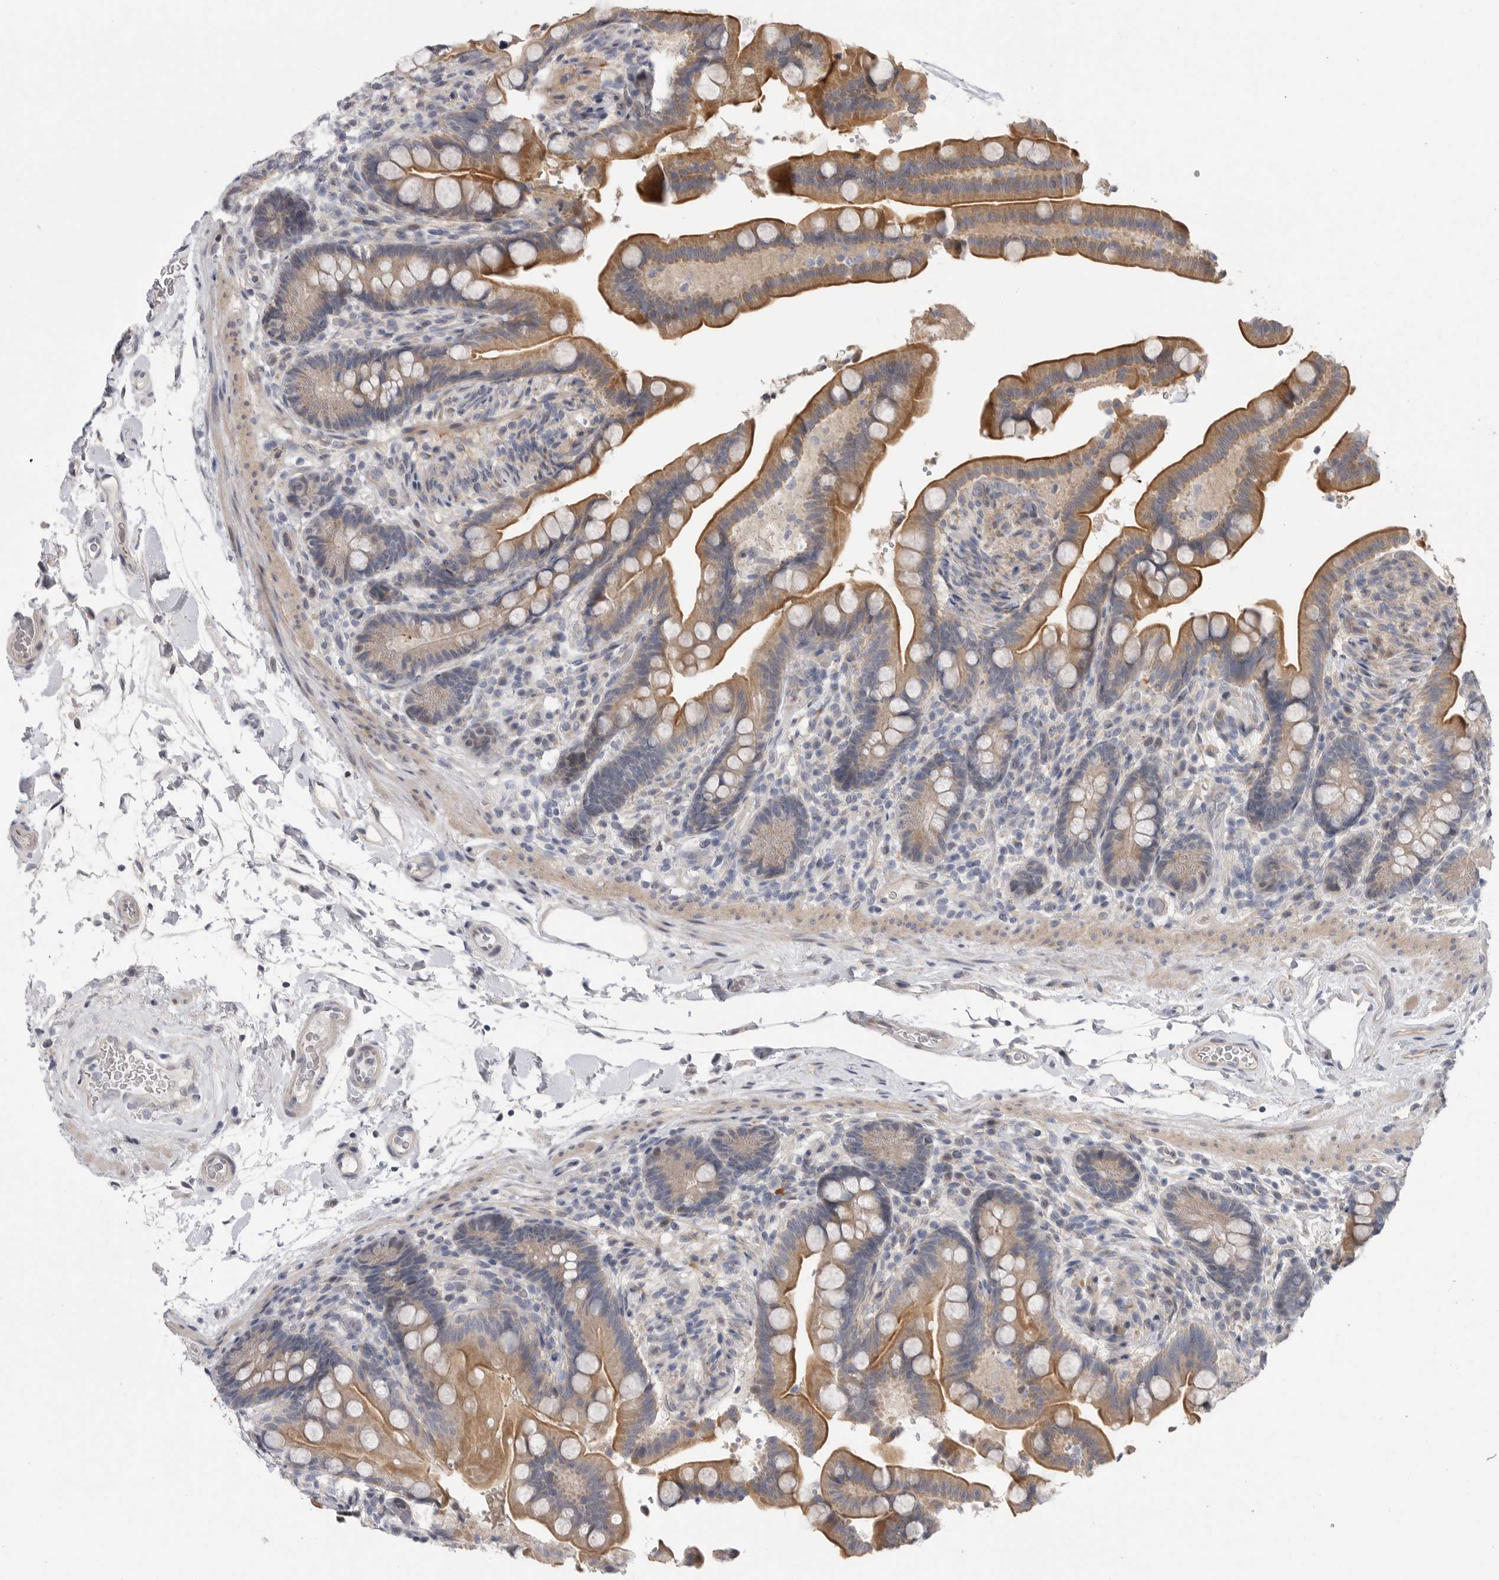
{"staining": {"intensity": "negative", "quantity": "none", "location": "none"}, "tissue": "colon", "cell_type": "Endothelial cells", "image_type": "normal", "snomed": [{"axis": "morphology", "description": "Normal tissue, NOS"}, {"axis": "topography", "description": "Smooth muscle"}, {"axis": "topography", "description": "Colon"}], "caption": "This histopathology image is of normal colon stained with immunohistochemistry (IHC) to label a protein in brown with the nuclei are counter-stained blue. There is no expression in endothelial cells.", "gene": "FBXO43", "patient": {"sex": "male", "age": 73}}